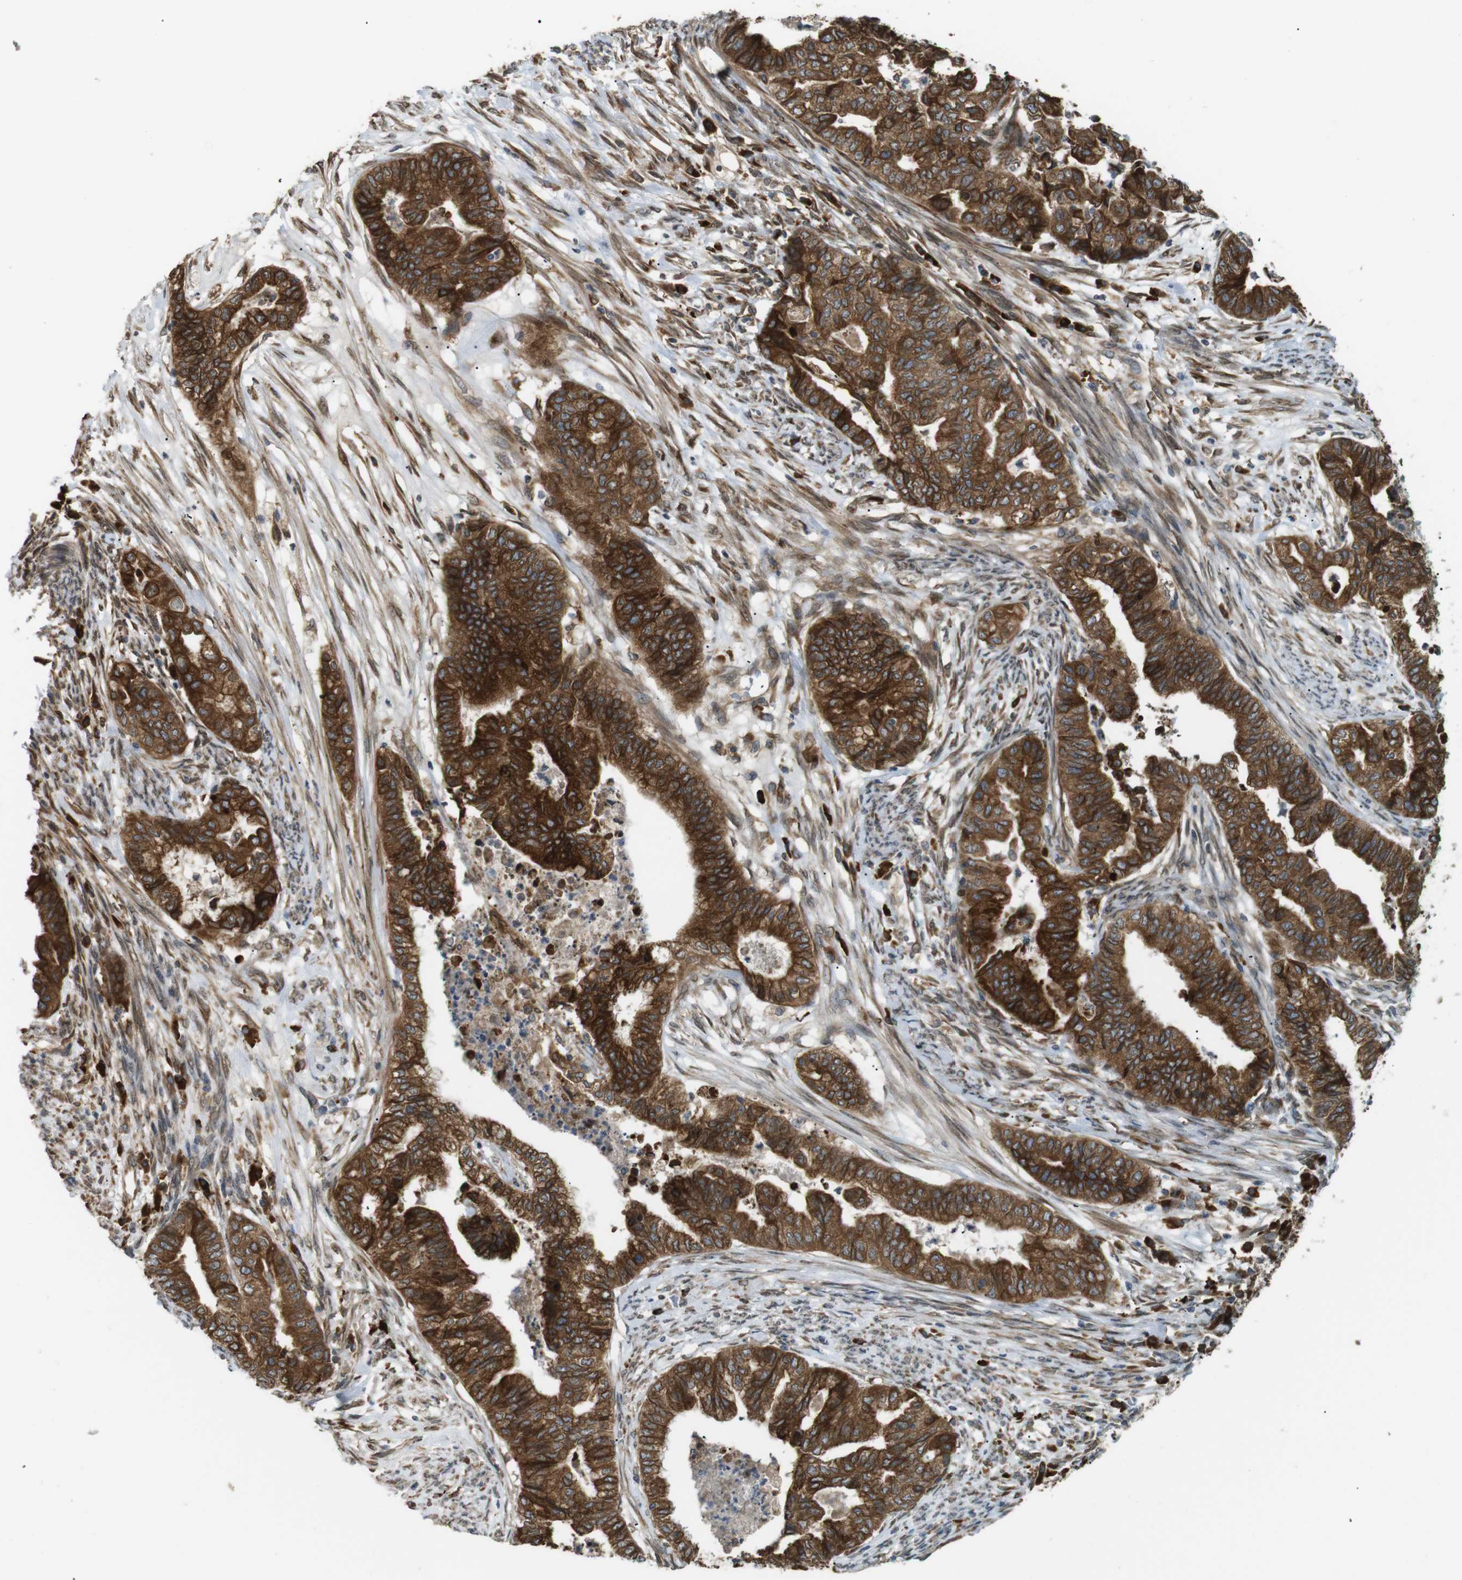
{"staining": {"intensity": "strong", "quantity": ">75%", "location": "cytoplasmic/membranous"}, "tissue": "endometrial cancer", "cell_type": "Tumor cells", "image_type": "cancer", "snomed": [{"axis": "morphology", "description": "Adenocarcinoma, NOS"}, {"axis": "topography", "description": "Endometrium"}], "caption": "An immunohistochemistry (IHC) histopathology image of neoplastic tissue is shown. Protein staining in brown labels strong cytoplasmic/membranous positivity in endometrial cancer (adenocarcinoma) within tumor cells. (brown staining indicates protein expression, while blue staining denotes nuclei).", "gene": "TMED4", "patient": {"sex": "female", "age": 79}}